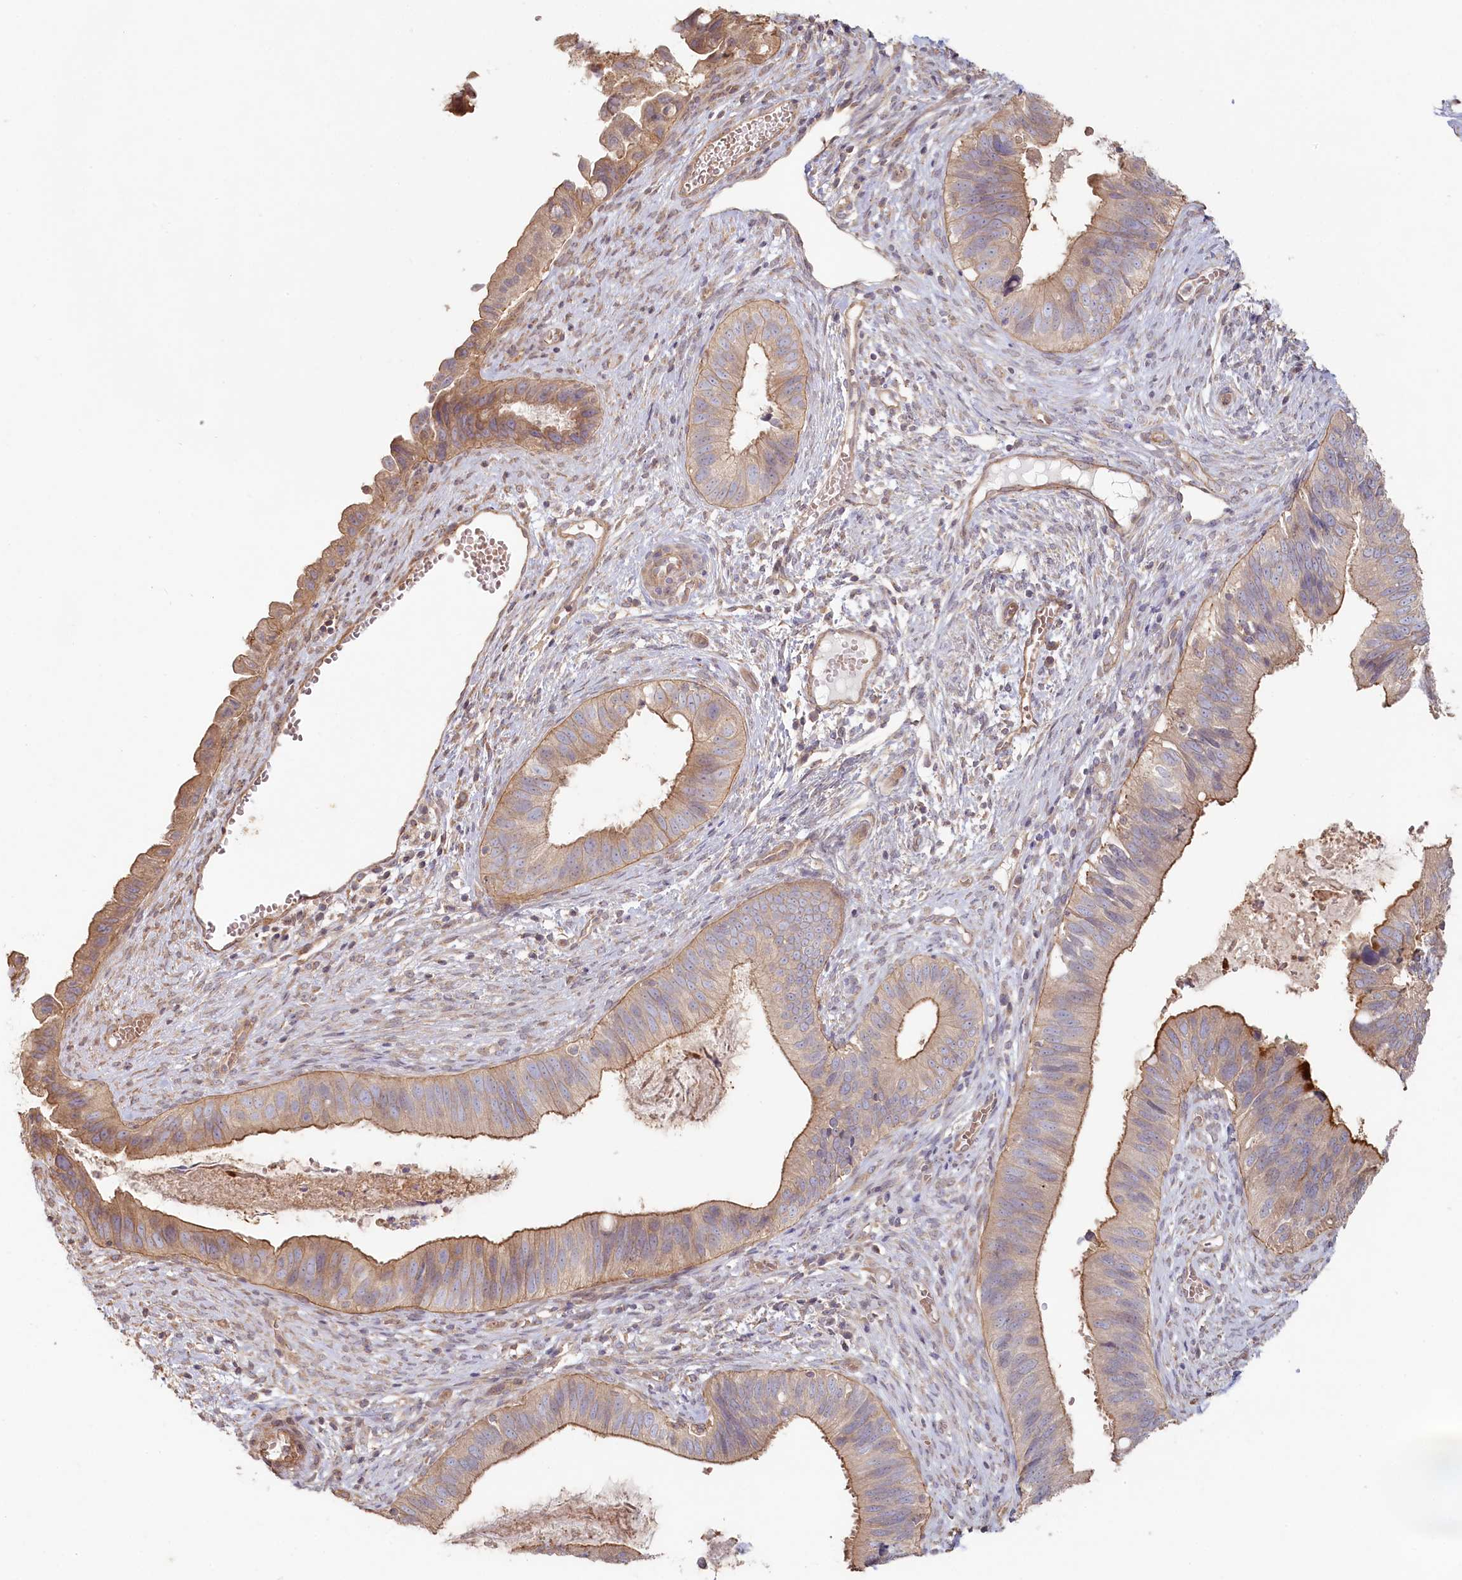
{"staining": {"intensity": "moderate", "quantity": ">75%", "location": "cytoplasmic/membranous"}, "tissue": "cervical cancer", "cell_type": "Tumor cells", "image_type": "cancer", "snomed": [{"axis": "morphology", "description": "Adenocarcinoma, NOS"}, {"axis": "topography", "description": "Cervix"}], "caption": "About >75% of tumor cells in human cervical cancer (adenocarcinoma) exhibit moderate cytoplasmic/membranous protein staining as visualized by brown immunohistochemical staining.", "gene": "TCHP", "patient": {"sex": "female", "age": 42}}